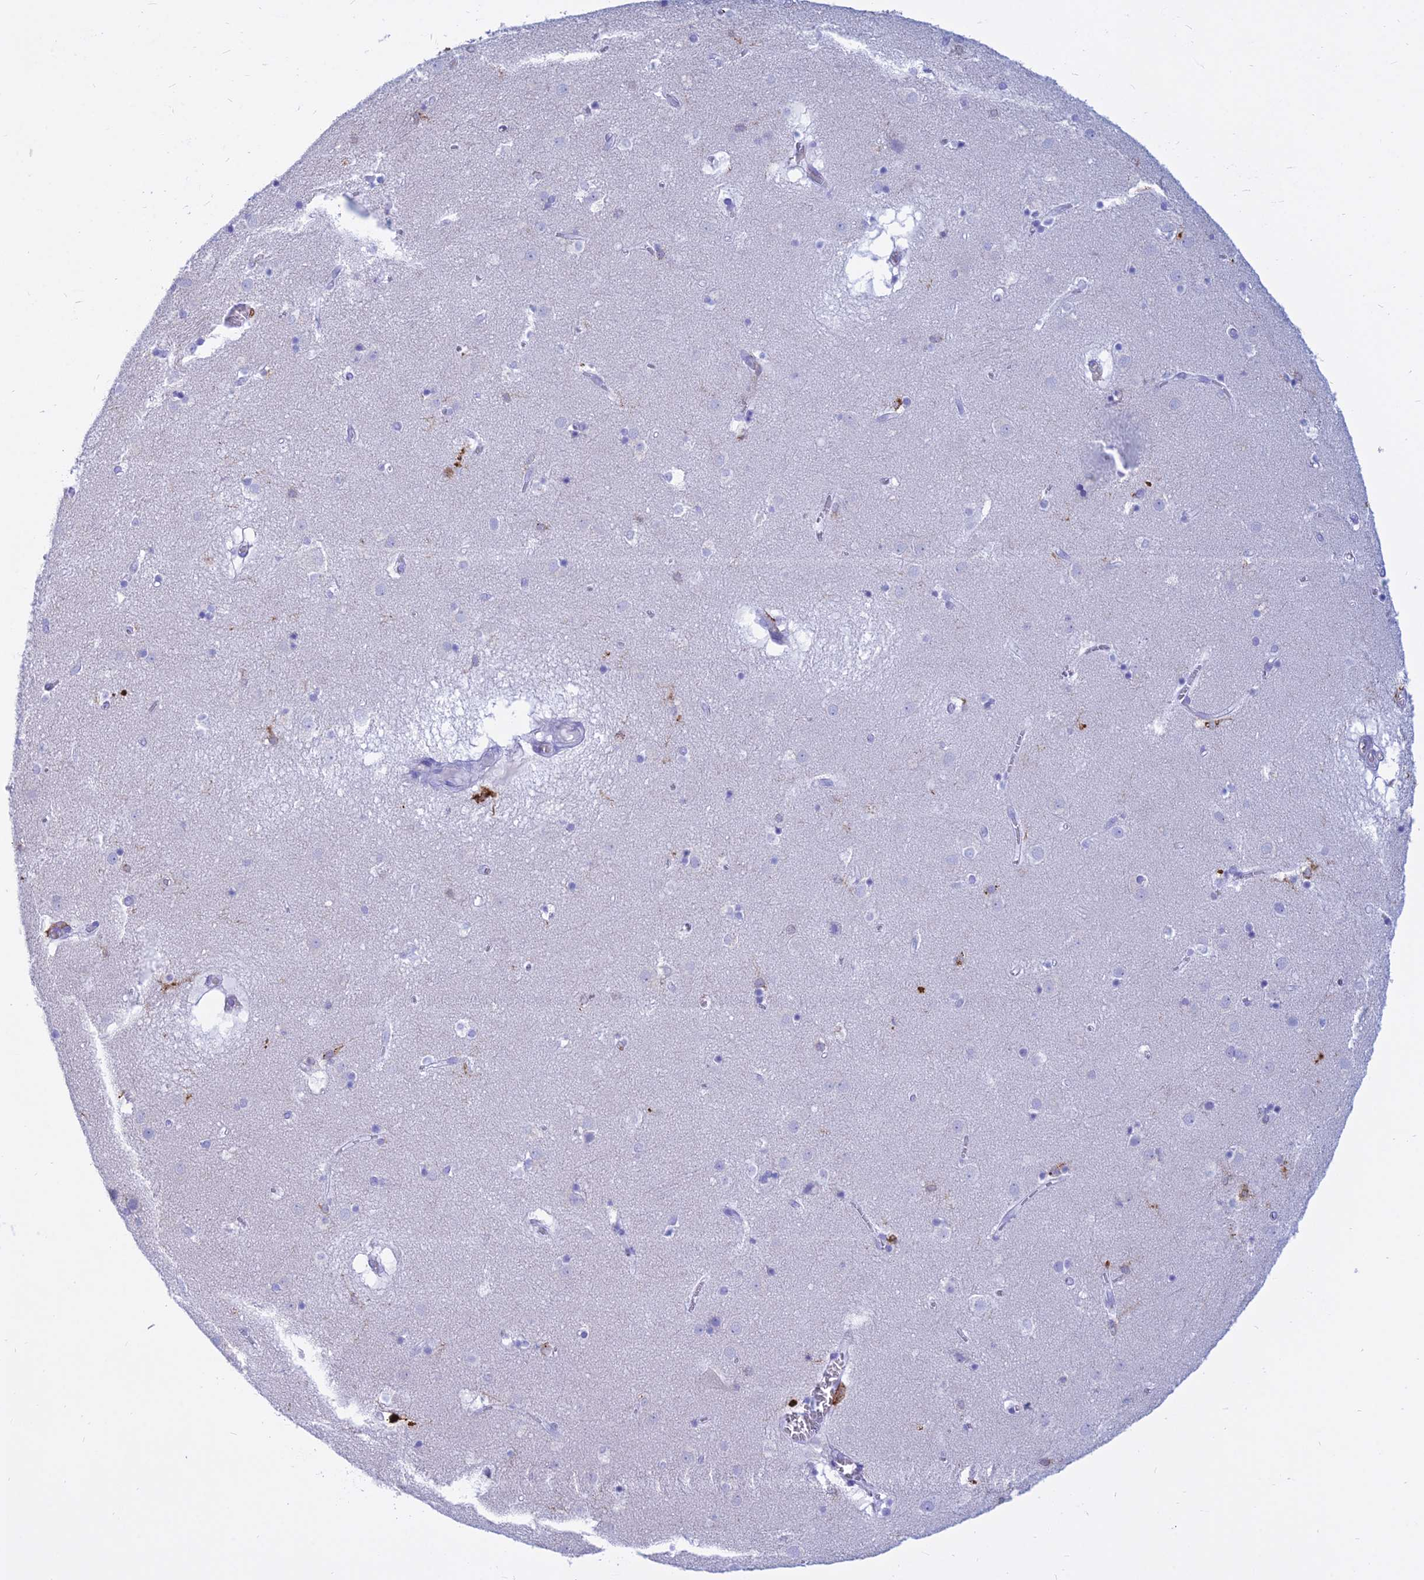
{"staining": {"intensity": "negative", "quantity": "none", "location": "none"}, "tissue": "caudate", "cell_type": "Glial cells", "image_type": "normal", "snomed": [{"axis": "morphology", "description": "Normal tissue, NOS"}, {"axis": "topography", "description": "Lateral ventricle wall"}], "caption": "This is a photomicrograph of IHC staining of normal caudate, which shows no positivity in glial cells.", "gene": "HLA", "patient": {"sex": "male", "age": 70}}